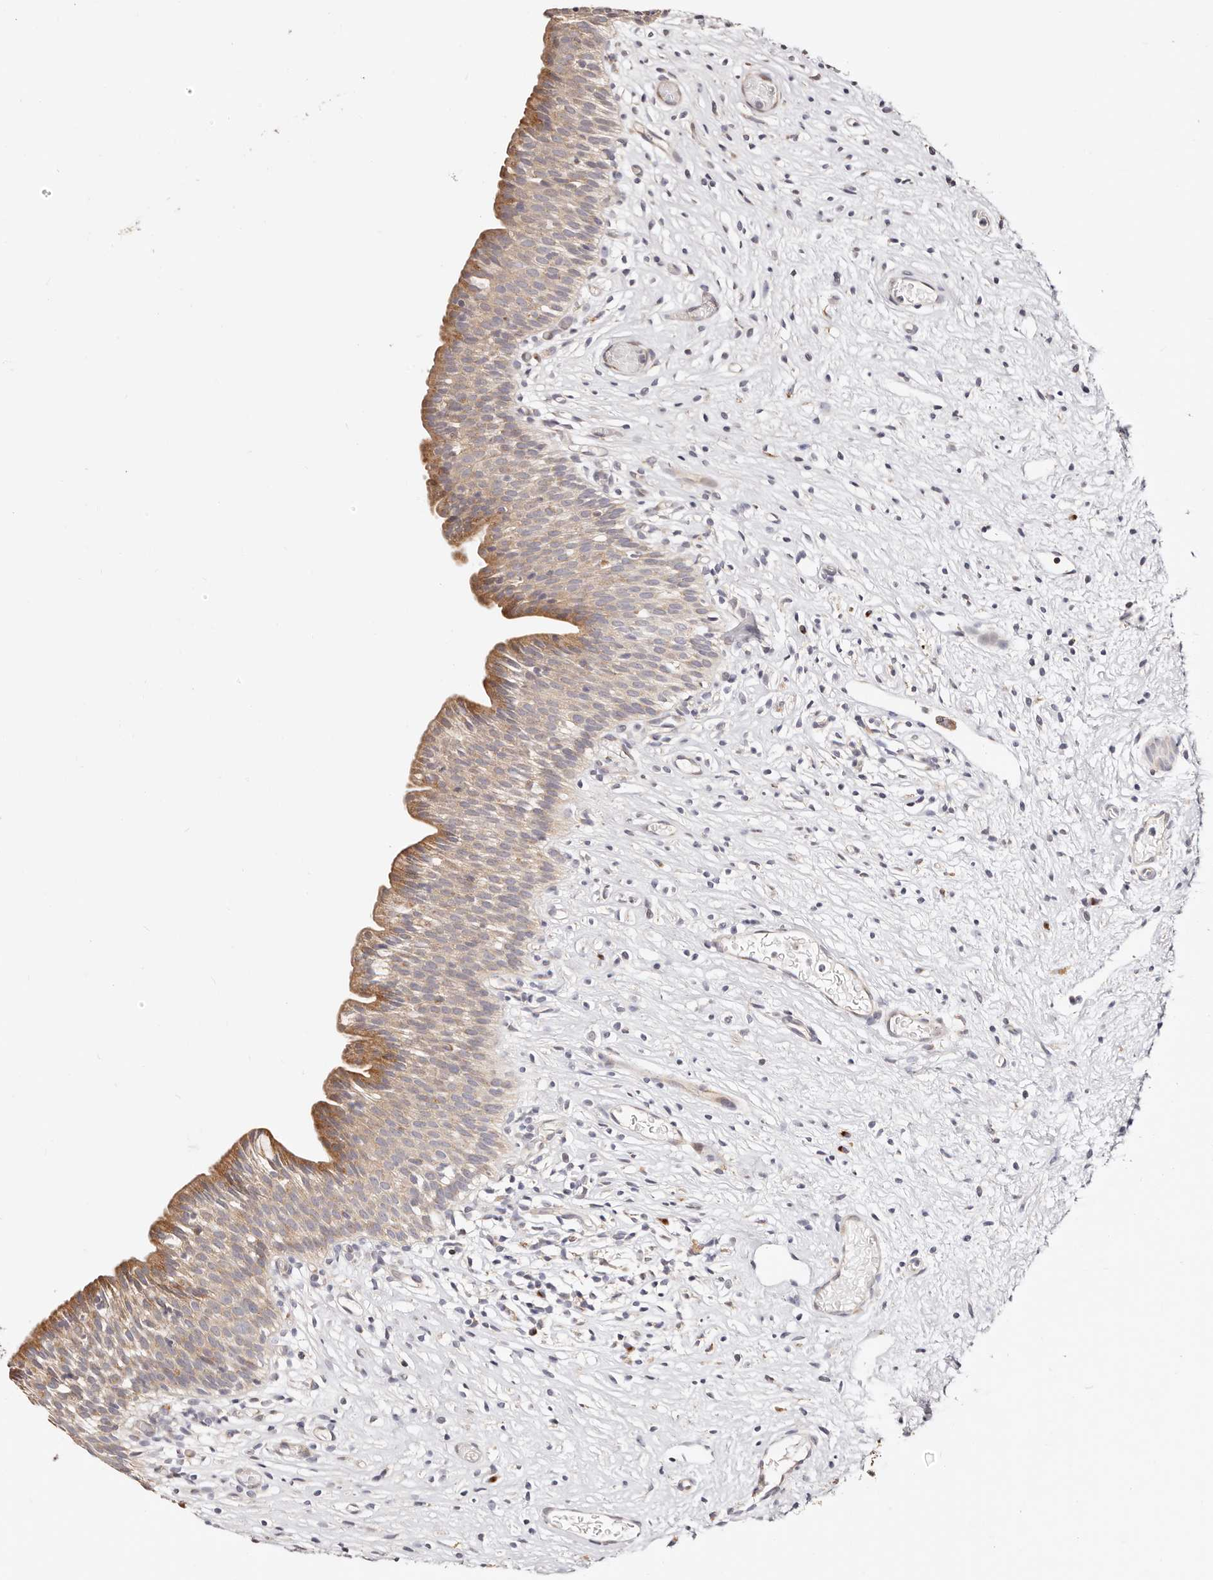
{"staining": {"intensity": "moderate", "quantity": ">75%", "location": "cytoplasmic/membranous"}, "tissue": "urinary bladder", "cell_type": "Urothelial cells", "image_type": "normal", "snomed": [{"axis": "morphology", "description": "Transitional cell carcinoma in-situ"}, {"axis": "topography", "description": "Urinary bladder"}], "caption": "Brown immunohistochemical staining in unremarkable human urinary bladder exhibits moderate cytoplasmic/membranous staining in about >75% of urothelial cells. The staining is performed using DAB brown chromogen to label protein expression. The nuclei are counter-stained blue using hematoxylin.", "gene": "MAPK6", "patient": {"sex": "male", "age": 74}}